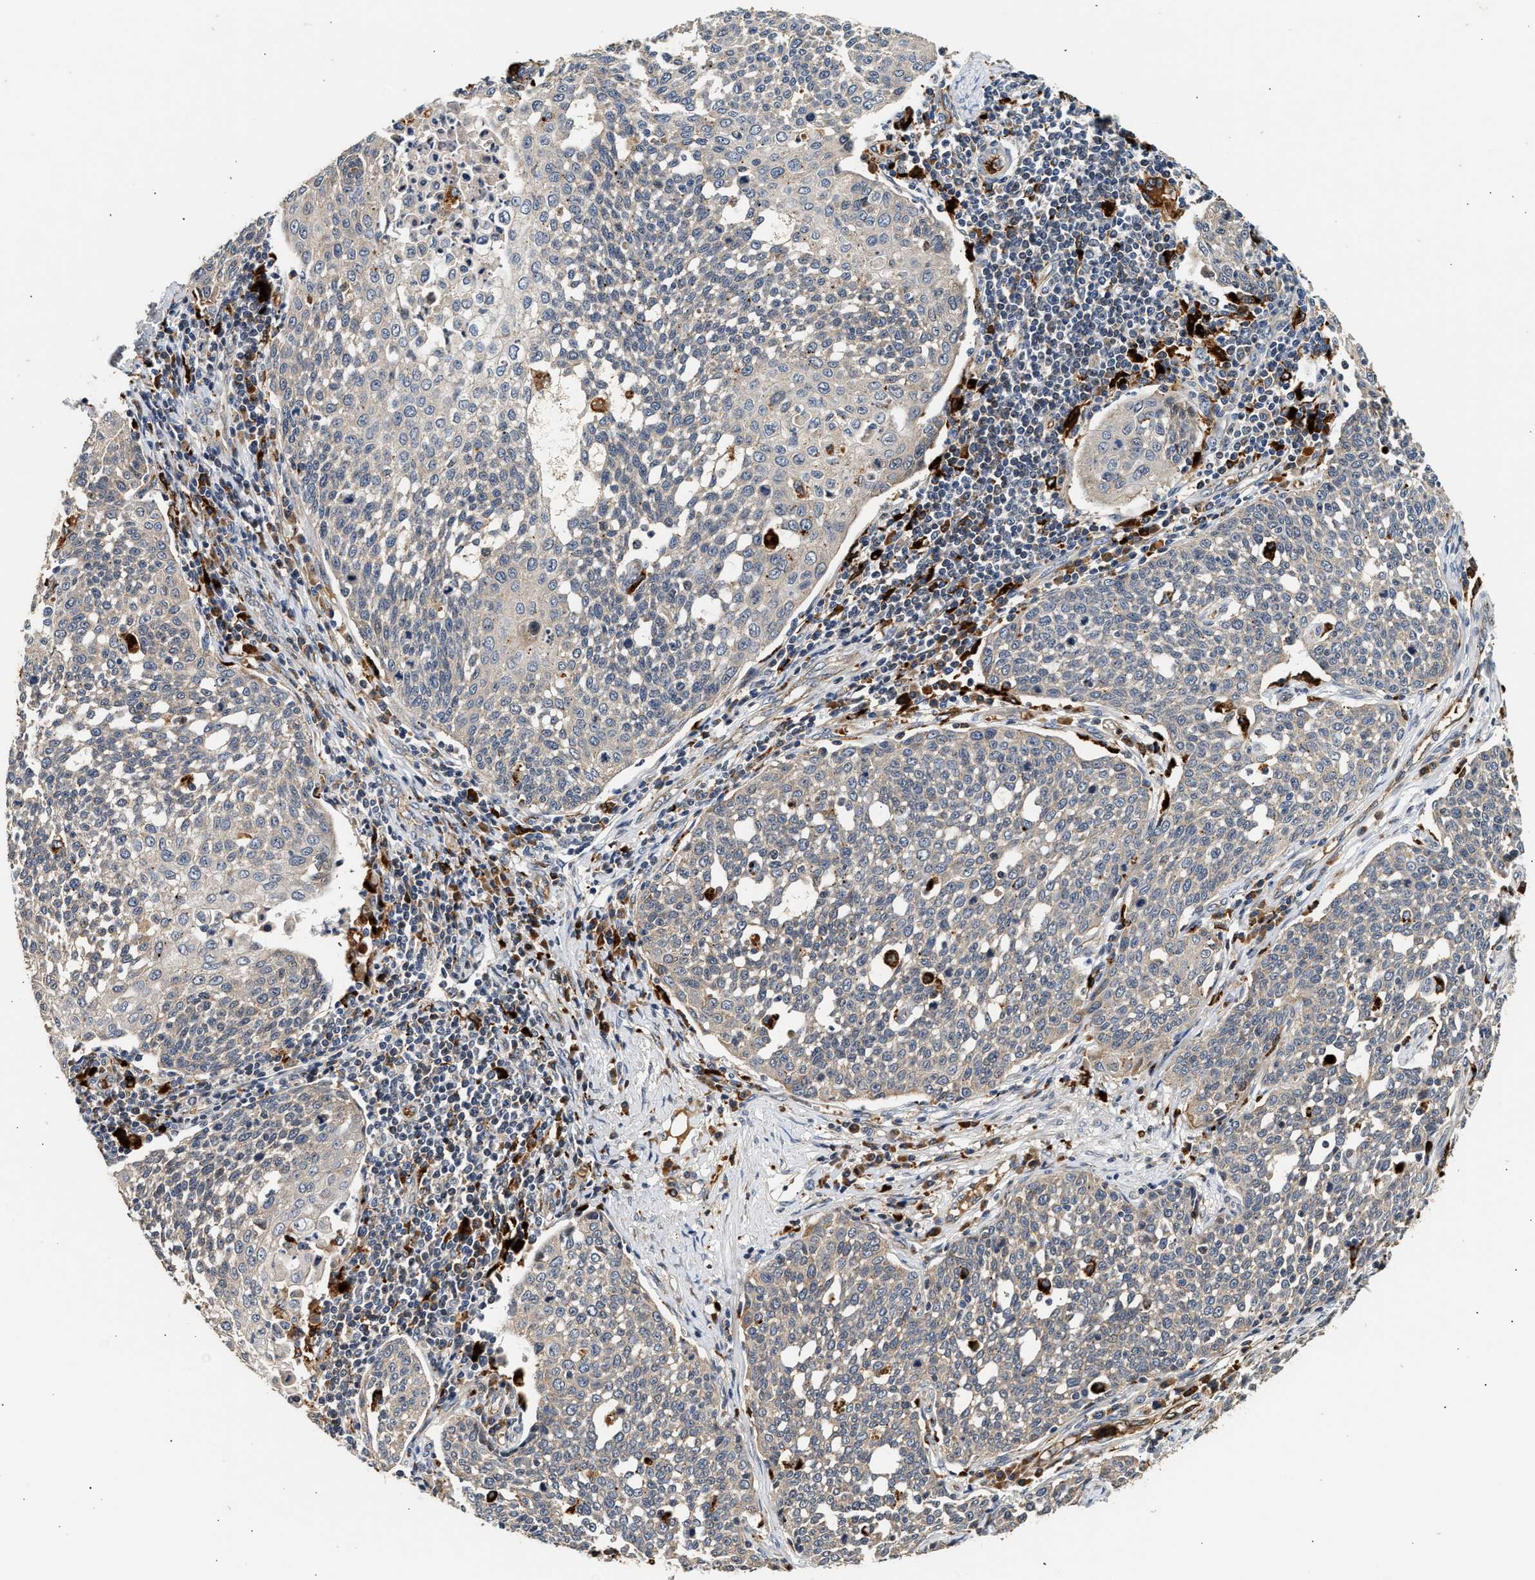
{"staining": {"intensity": "negative", "quantity": "none", "location": "none"}, "tissue": "cervical cancer", "cell_type": "Tumor cells", "image_type": "cancer", "snomed": [{"axis": "morphology", "description": "Squamous cell carcinoma, NOS"}, {"axis": "topography", "description": "Cervix"}], "caption": "Immunohistochemical staining of squamous cell carcinoma (cervical) displays no significant staining in tumor cells.", "gene": "PLD3", "patient": {"sex": "female", "age": 34}}